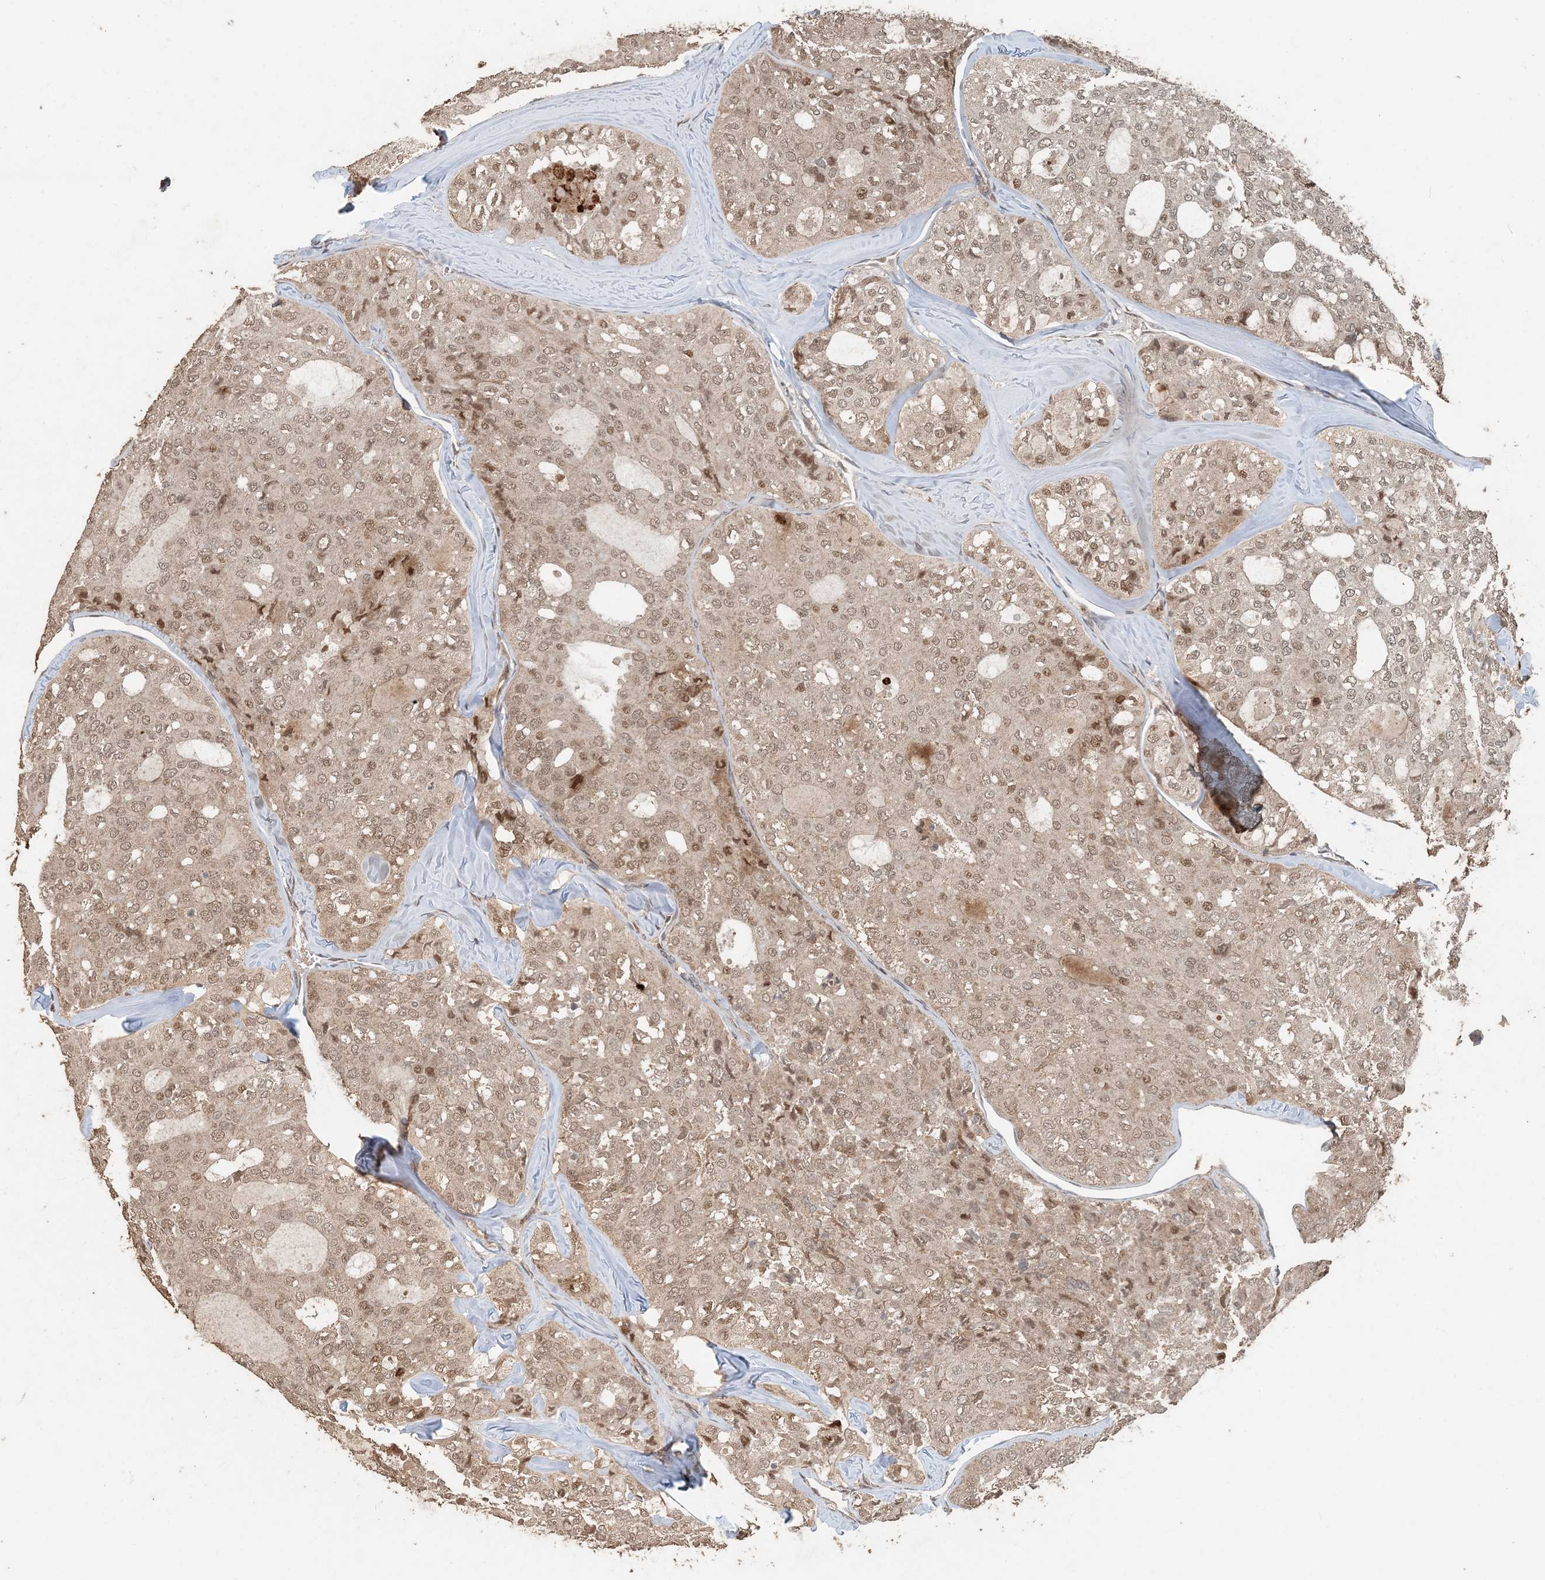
{"staining": {"intensity": "moderate", "quantity": ">75%", "location": "nuclear"}, "tissue": "thyroid cancer", "cell_type": "Tumor cells", "image_type": "cancer", "snomed": [{"axis": "morphology", "description": "Follicular adenoma carcinoma, NOS"}, {"axis": "topography", "description": "Thyroid gland"}], "caption": "This micrograph shows immunohistochemistry (IHC) staining of thyroid cancer, with medium moderate nuclear expression in approximately >75% of tumor cells.", "gene": "ATP13A2", "patient": {"sex": "male", "age": 75}}